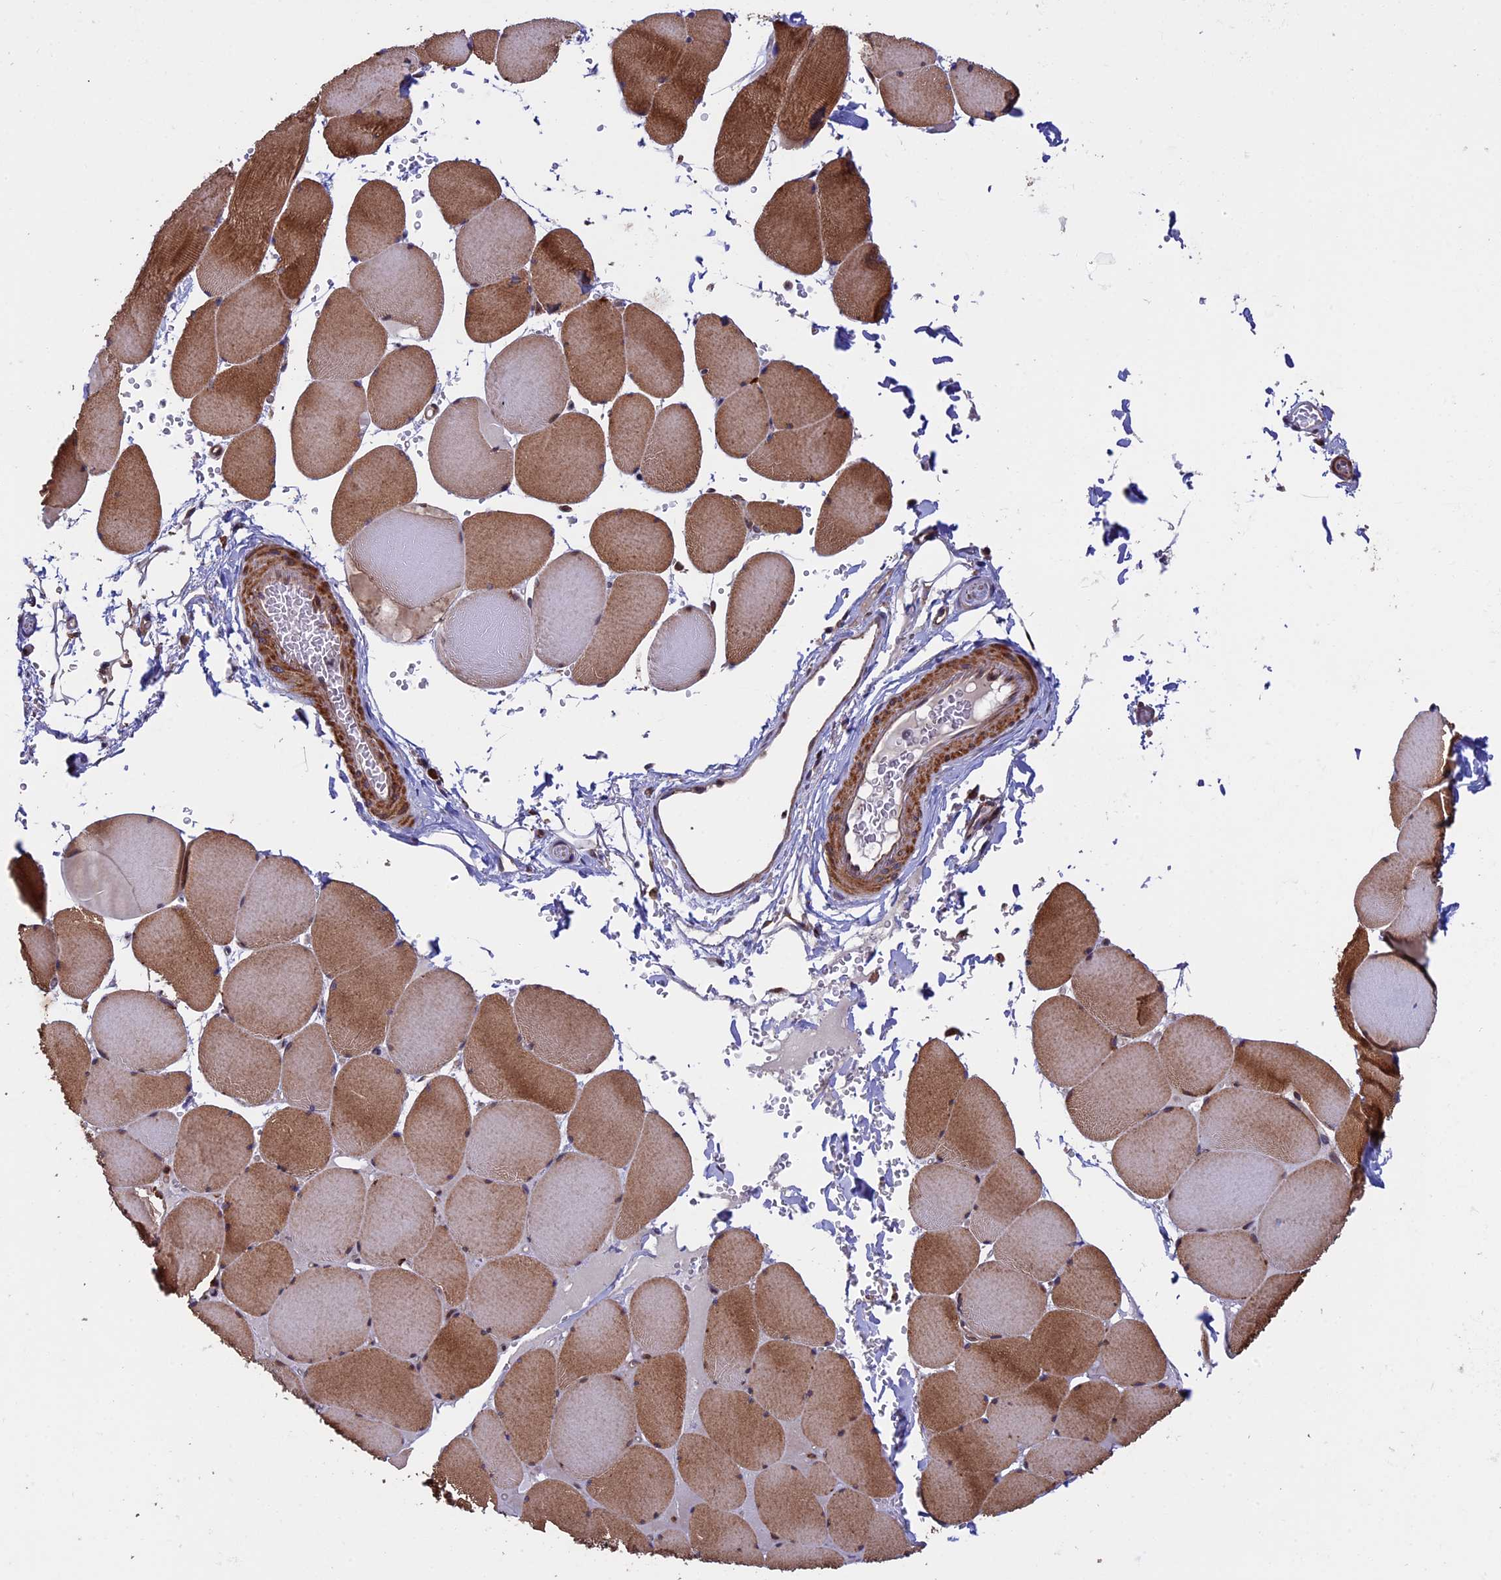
{"staining": {"intensity": "moderate", "quantity": ">75%", "location": "cytoplasmic/membranous"}, "tissue": "skeletal muscle", "cell_type": "Myocytes", "image_type": "normal", "snomed": [{"axis": "morphology", "description": "Normal tissue, NOS"}, {"axis": "topography", "description": "Skeletal muscle"}, {"axis": "topography", "description": "Head-Neck"}], "caption": "Human skeletal muscle stained with a brown dye demonstrates moderate cytoplasmic/membranous positive staining in about >75% of myocytes.", "gene": "RNF17", "patient": {"sex": "male", "age": 66}}